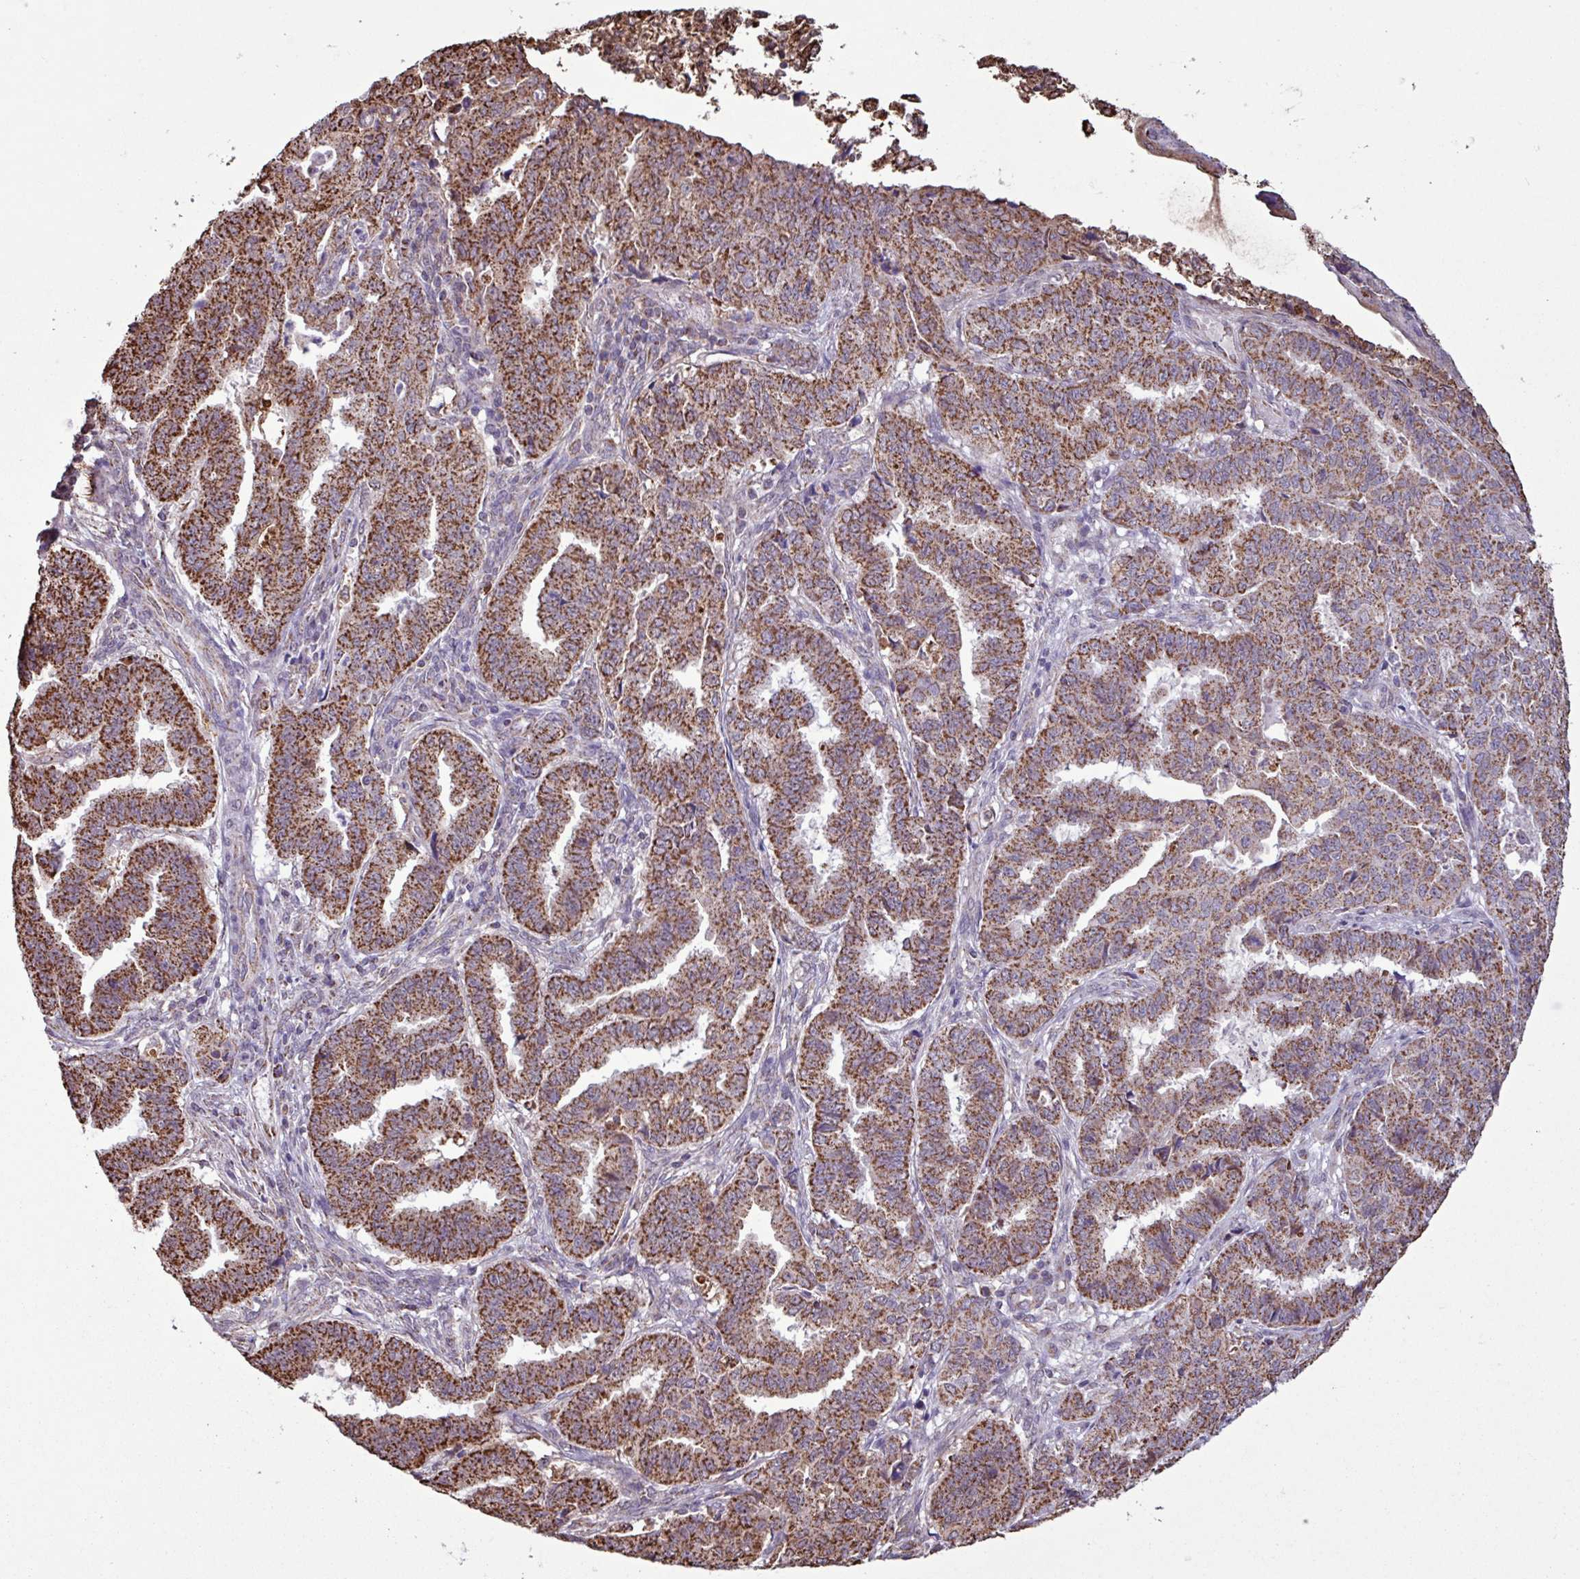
{"staining": {"intensity": "strong", "quantity": ">75%", "location": "cytoplasmic/membranous"}, "tissue": "endometrial cancer", "cell_type": "Tumor cells", "image_type": "cancer", "snomed": [{"axis": "morphology", "description": "Adenocarcinoma, NOS"}, {"axis": "topography", "description": "Endometrium"}], "caption": "Brown immunohistochemical staining in endometrial adenocarcinoma exhibits strong cytoplasmic/membranous positivity in about >75% of tumor cells. (DAB IHC, brown staining for protein, blue staining for nuclei).", "gene": "ALG8", "patient": {"sex": "female", "age": 50}}